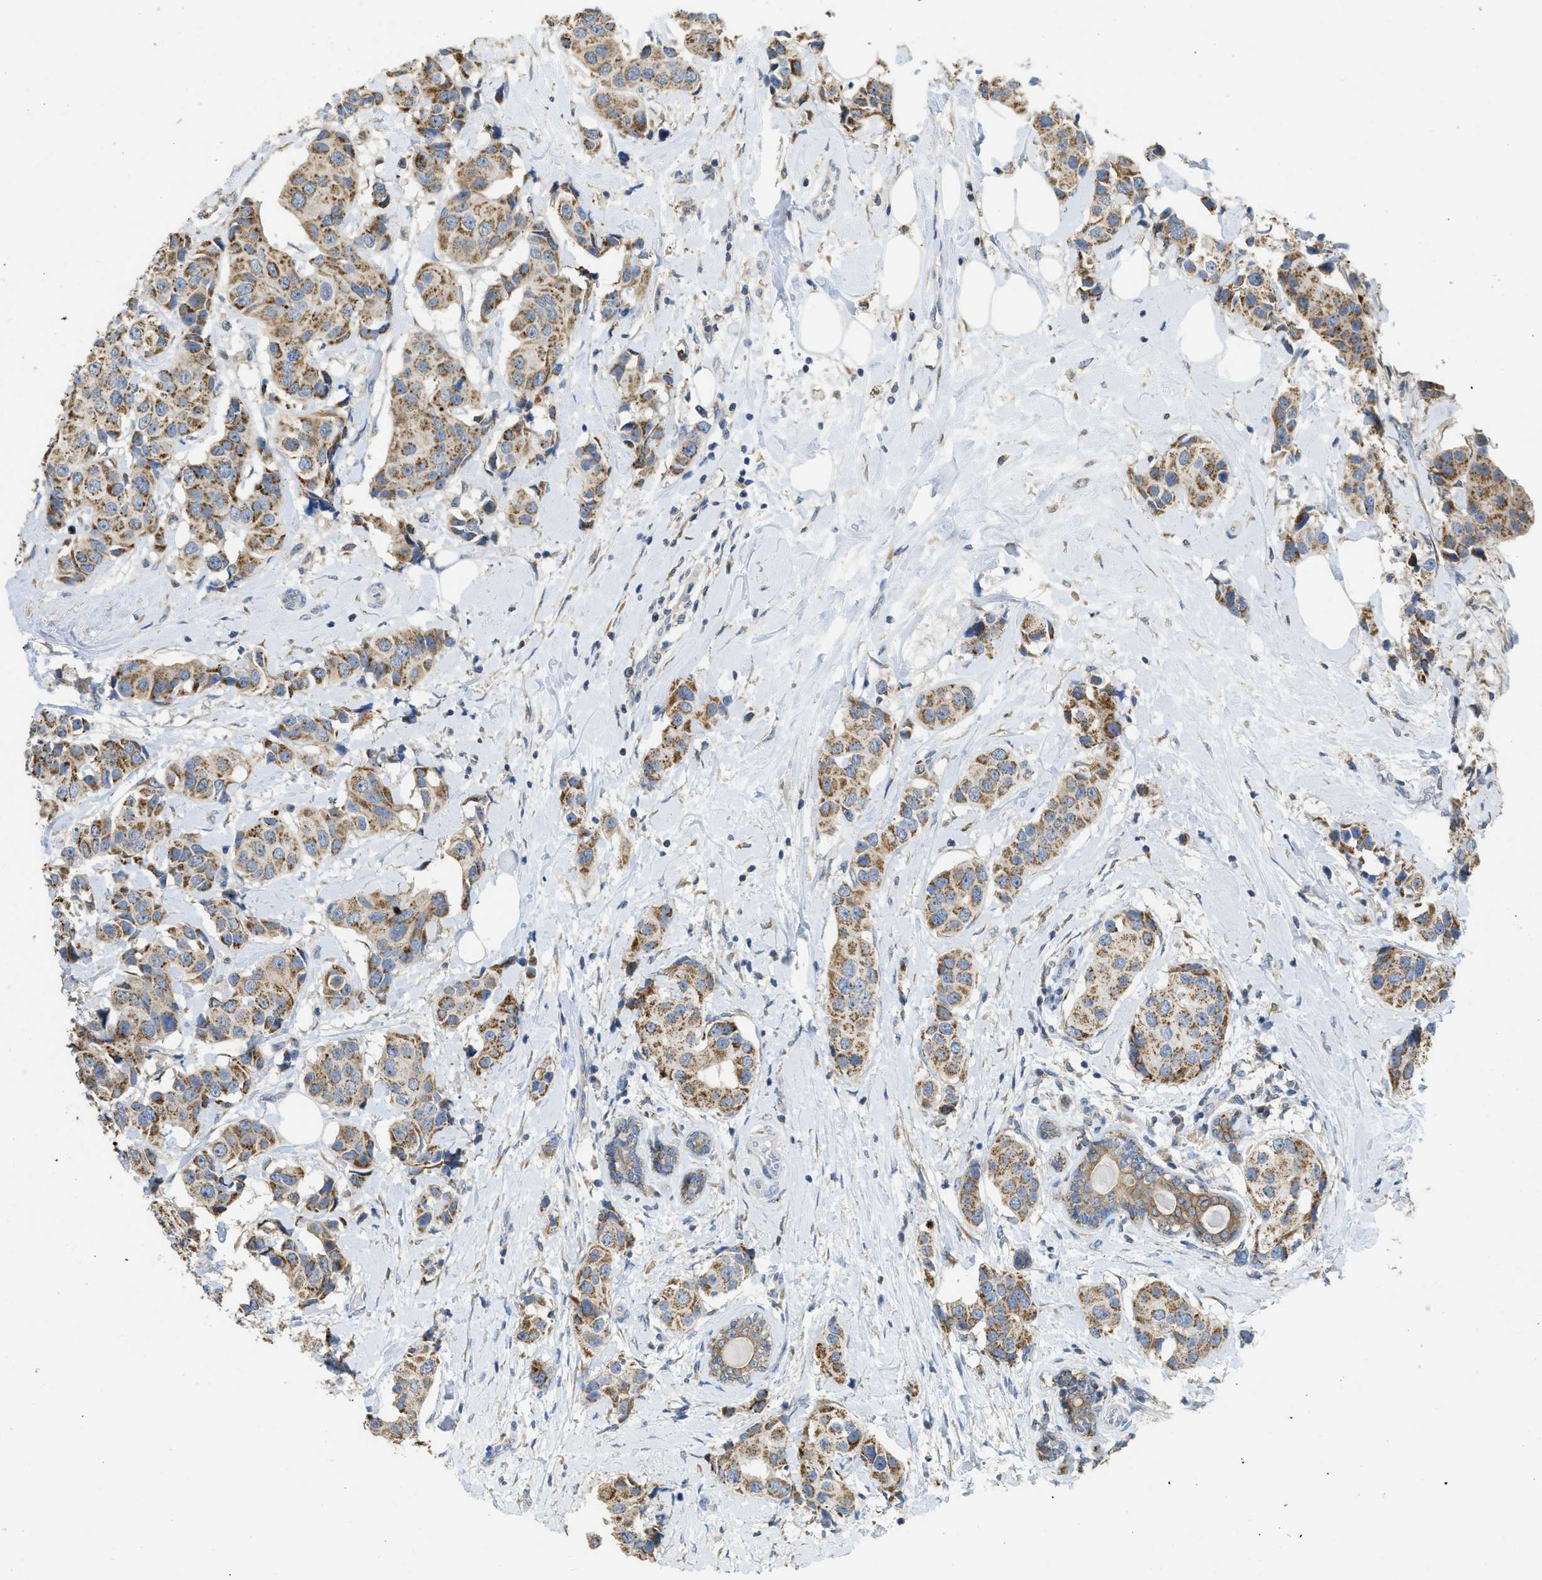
{"staining": {"intensity": "moderate", "quantity": ">75%", "location": "cytoplasmic/membranous"}, "tissue": "breast cancer", "cell_type": "Tumor cells", "image_type": "cancer", "snomed": [{"axis": "morphology", "description": "Normal tissue, NOS"}, {"axis": "morphology", "description": "Duct carcinoma"}, {"axis": "topography", "description": "Breast"}], "caption": "Tumor cells demonstrate moderate cytoplasmic/membranous expression in about >75% of cells in breast cancer. (Brightfield microscopy of DAB IHC at high magnification).", "gene": "SFXN2", "patient": {"sex": "female", "age": 39}}